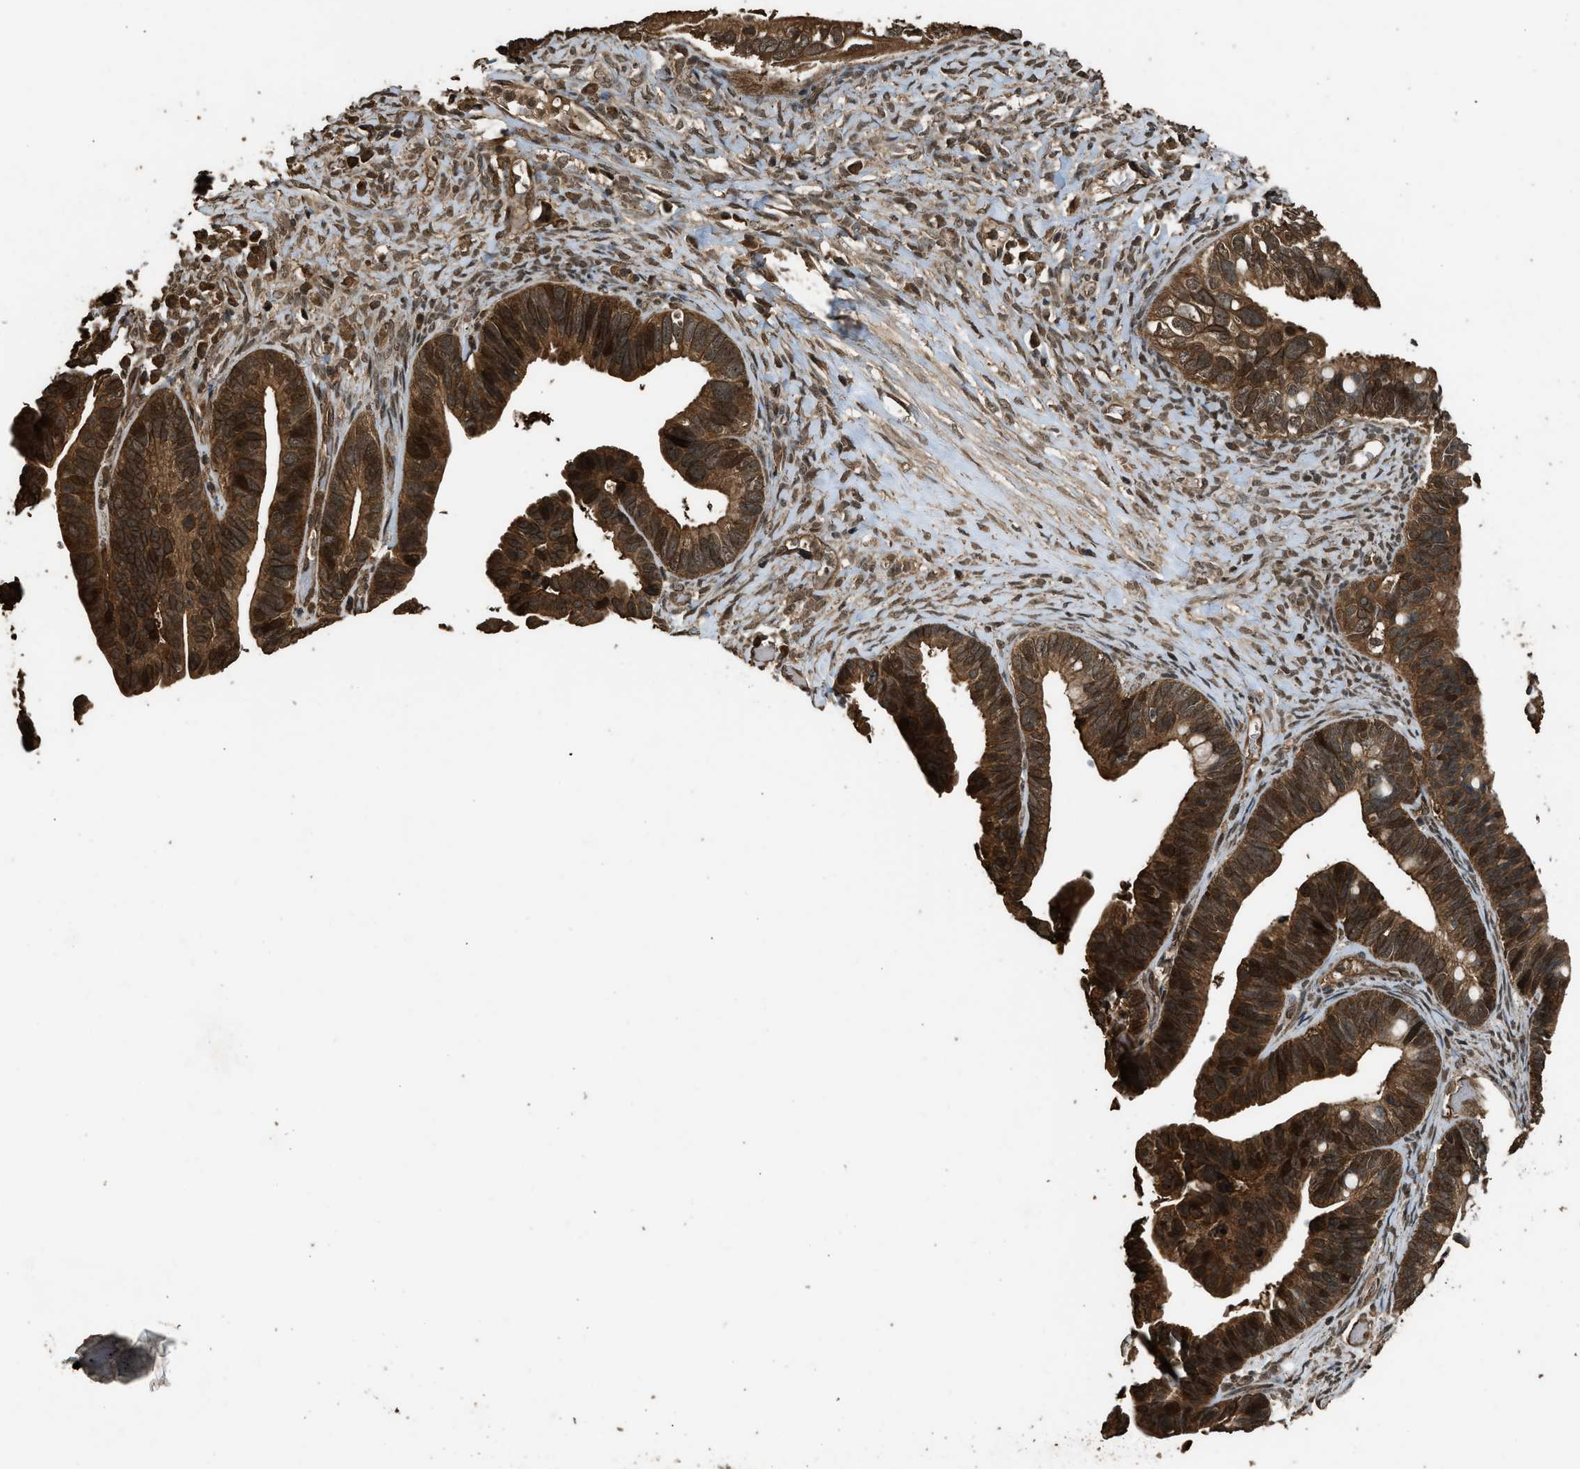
{"staining": {"intensity": "strong", "quantity": ">75%", "location": "cytoplasmic/membranous,nuclear"}, "tissue": "ovarian cancer", "cell_type": "Tumor cells", "image_type": "cancer", "snomed": [{"axis": "morphology", "description": "Cystadenocarcinoma, serous, NOS"}, {"axis": "topography", "description": "Ovary"}], "caption": "Serous cystadenocarcinoma (ovarian) stained for a protein (brown) reveals strong cytoplasmic/membranous and nuclear positive staining in about >75% of tumor cells.", "gene": "MYBL2", "patient": {"sex": "female", "age": 56}}